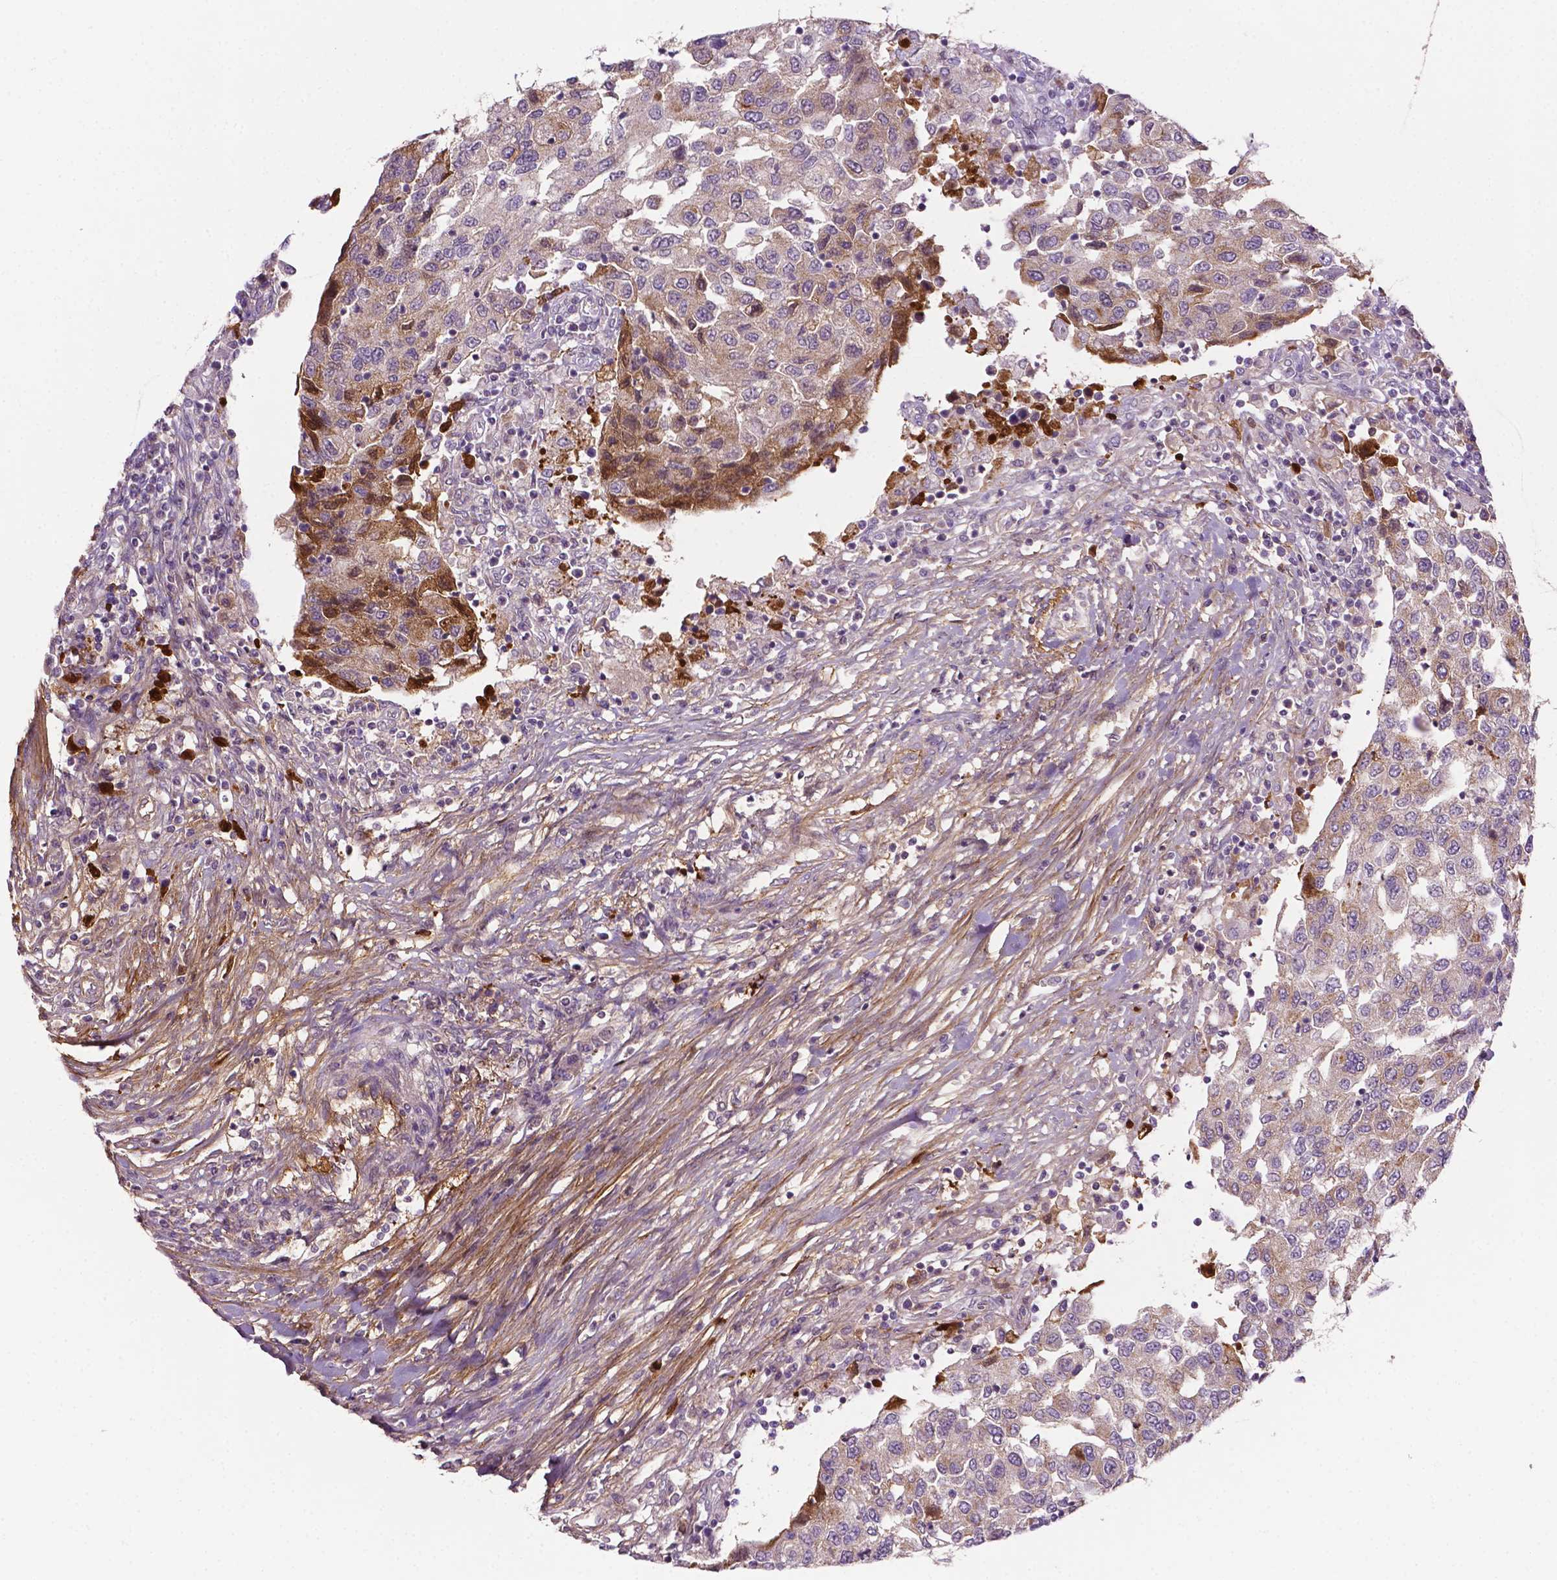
{"staining": {"intensity": "weak", "quantity": "<25%", "location": "cytoplasmic/membranous"}, "tissue": "urothelial cancer", "cell_type": "Tumor cells", "image_type": "cancer", "snomed": [{"axis": "morphology", "description": "Urothelial carcinoma, High grade"}, {"axis": "topography", "description": "Urinary bladder"}], "caption": "Immunohistochemistry (IHC) histopathology image of high-grade urothelial carcinoma stained for a protein (brown), which shows no staining in tumor cells. (DAB (3,3'-diaminobenzidine) immunohistochemistry (IHC), high magnification).", "gene": "FBLN1", "patient": {"sex": "female", "age": 78}}